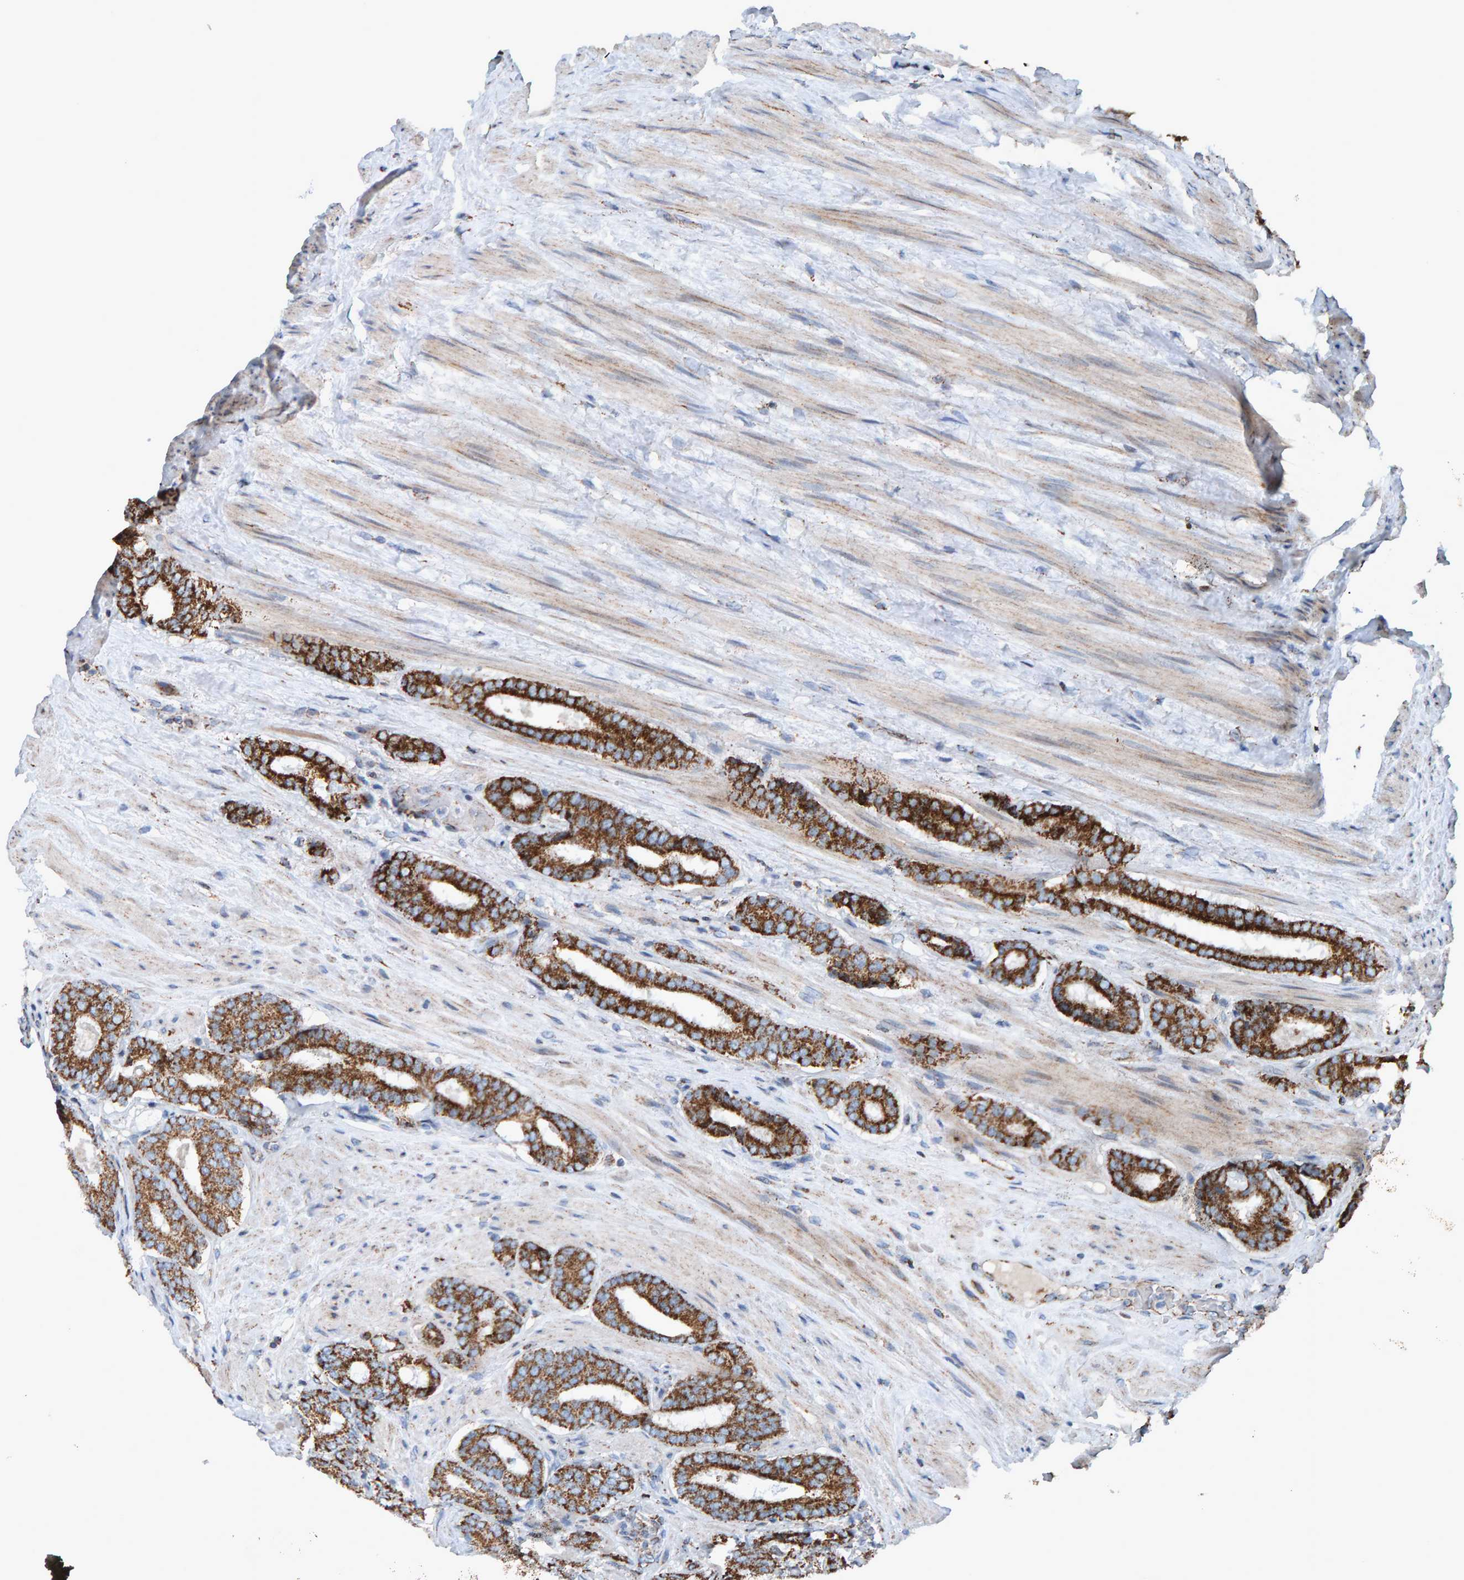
{"staining": {"intensity": "strong", "quantity": ">75%", "location": "cytoplasmic/membranous"}, "tissue": "prostate cancer", "cell_type": "Tumor cells", "image_type": "cancer", "snomed": [{"axis": "morphology", "description": "Adenocarcinoma, Low grade"}, {"axis": "topography", "description": "Prostate"}], "caption": "The histopathology image exhibits staining of adenocarcinoma (low-grade) (prostate), revealing strong cytoplasmic/membranous protein expression (brown color) within tumor cells.", "gene": "ZNF48", "patient": {"sex": "male", "age": 69}}